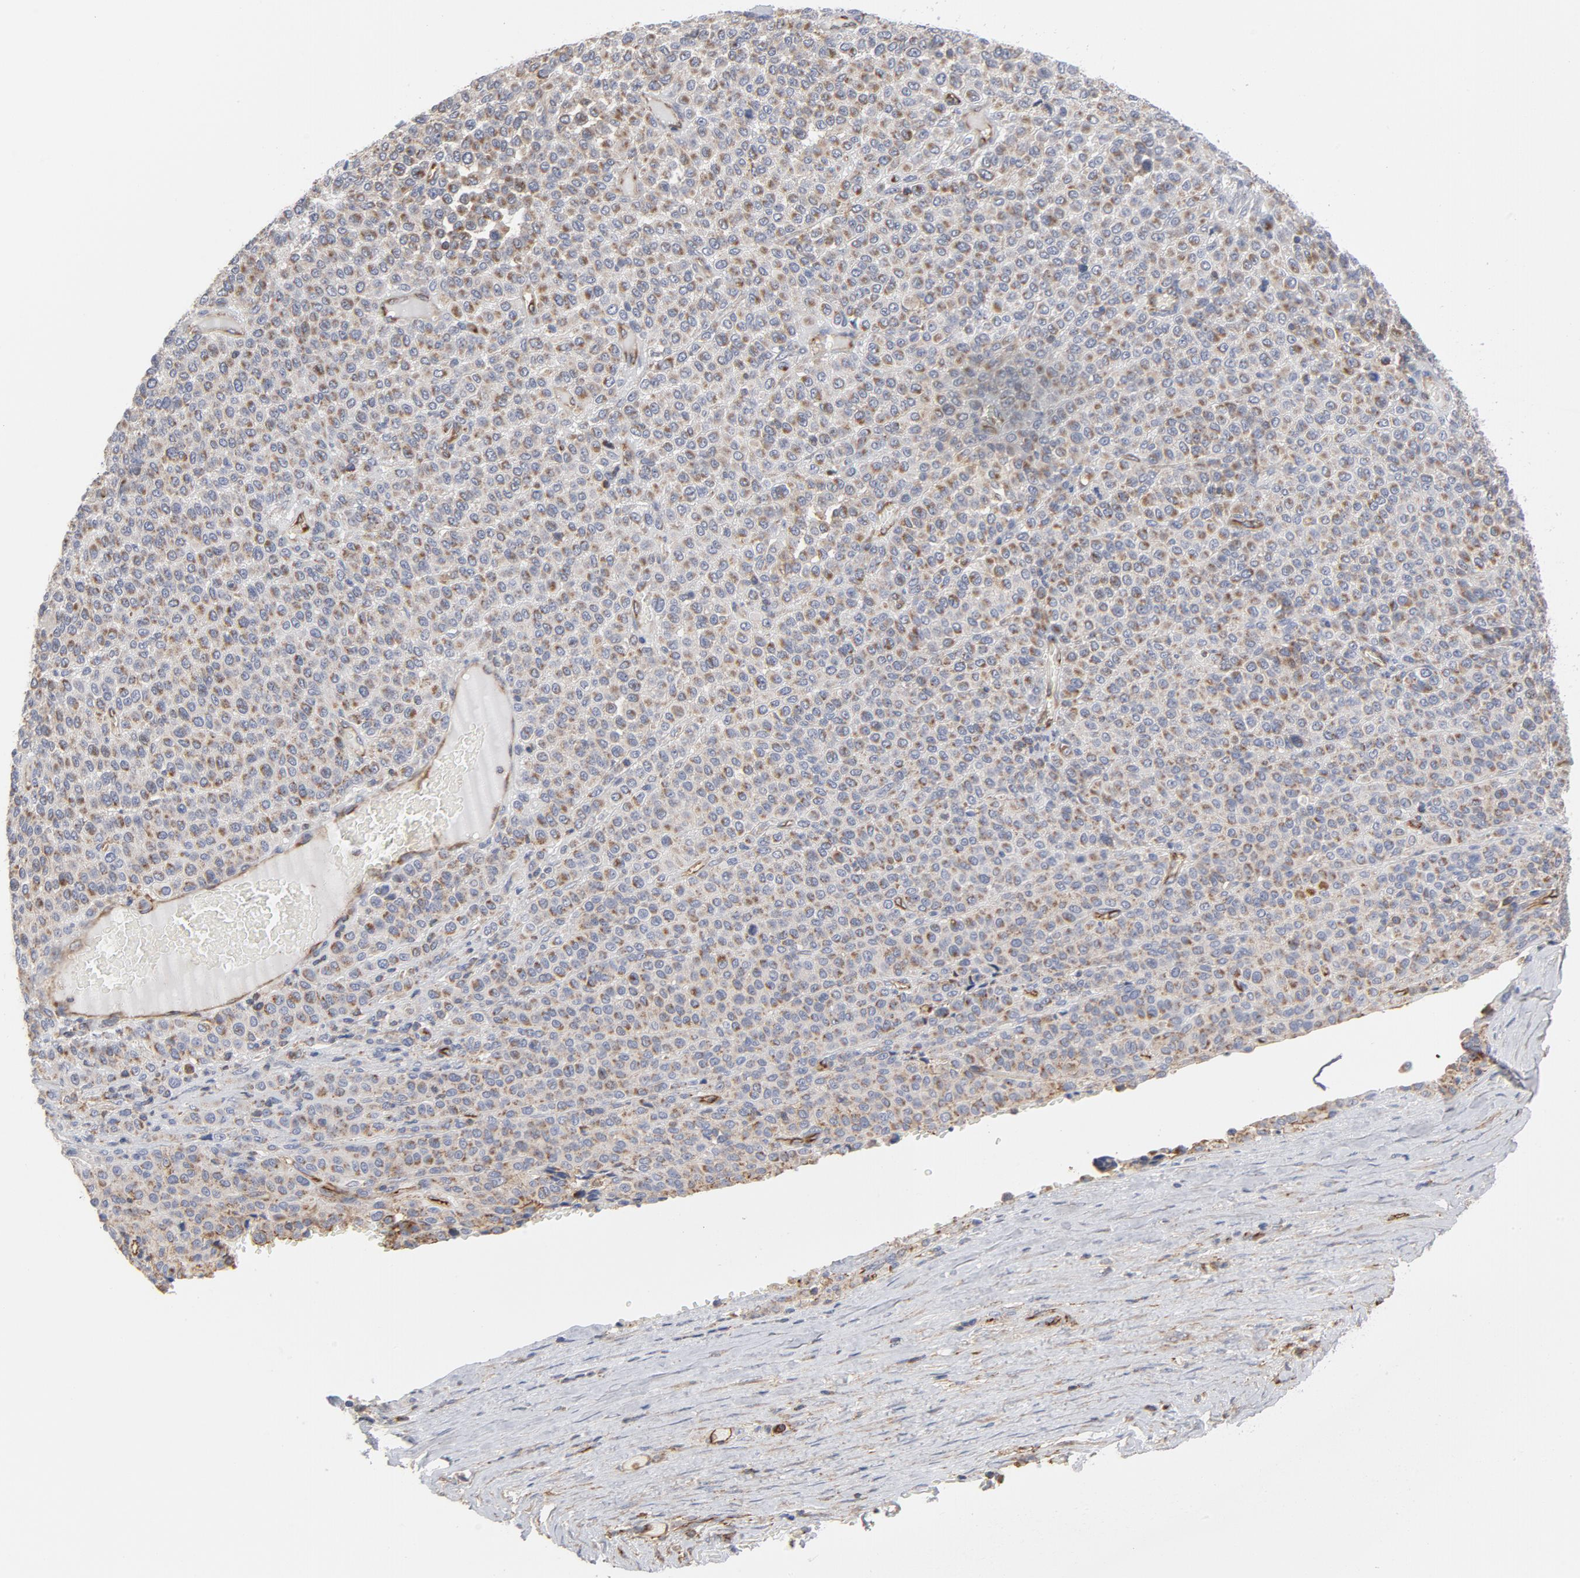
{"staining": {"intensity": "weak", "quantity": ">75%", "location": "cytoplasmic/membranous"}, "tissue": "melanoma", "cell_type": "Tumor cells", "image_type": "cancer", "snomed": [{"axis": "morphology", "description": "Malignant melanoma, Metastatic site"}, {"axis": "topography", "description": "Pancreas"}], "caption": "The image displays staining of melanoma, revealing weak cytoplasmic/membranous protein expression (brown color) within tumor cells. Nuclei are stained in blue.", "gene": "OXA1L", "patient": {"sex": "female", "age": 30}}